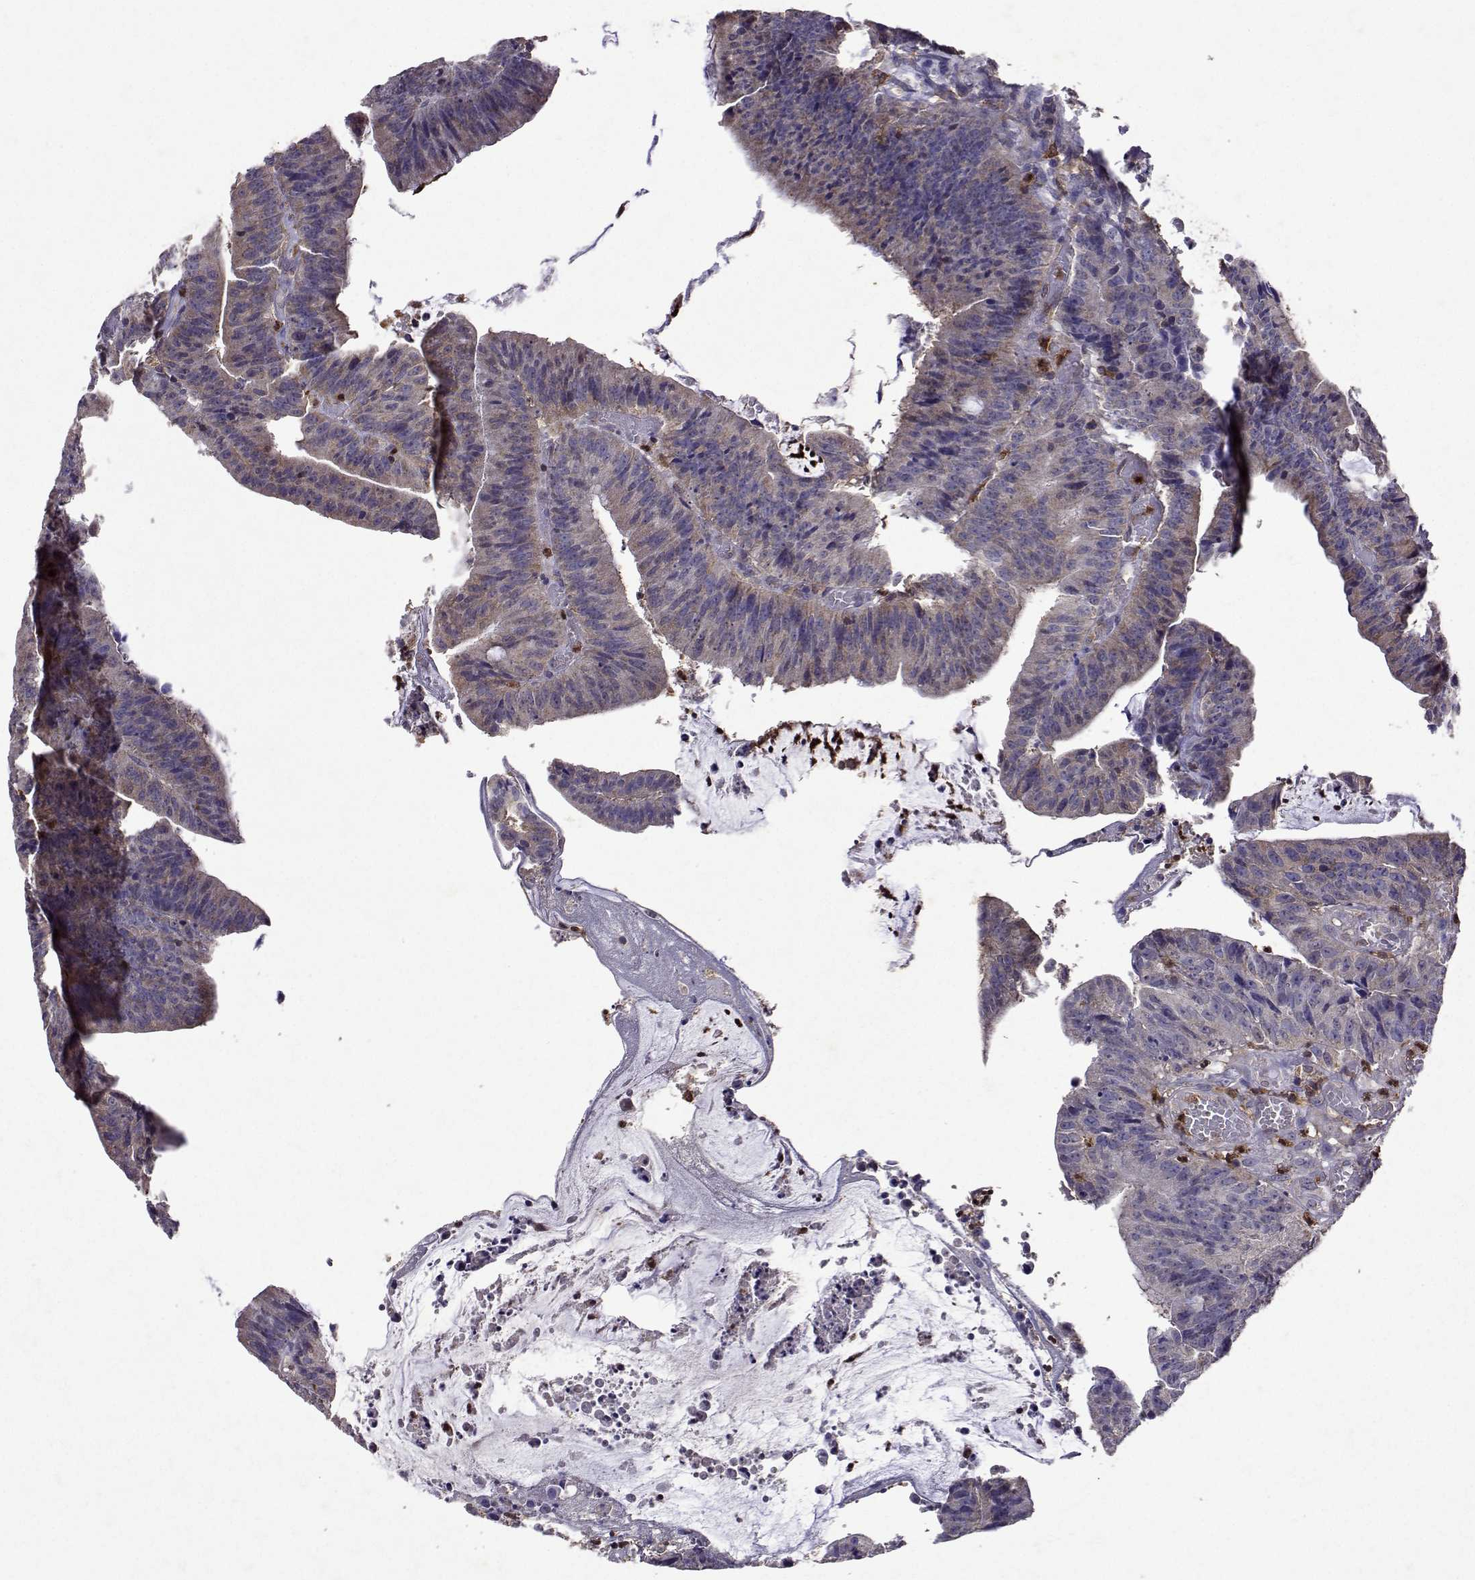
{"staining": {"intensity": "moderate", "quantity": "<25%", "location": "cytoplasmic/membranous"}, "tissue": "colorectal cancer", "cell_type": "Tumor cells", "image_type": "cancer", "snomed": [{"axis": "morphology", "description": "Adenocarcinoma, NOS"}, {"axis": "topography", "description": "Colon"}], "caption": "Approximately <25% of tumor cells in human colorectal adenocarcinoma exhibit moderate cytoplasmic/membranous protein expression as visualized by brown immunohistochemical staining.", "gene": "APAF1", "patient": {"sex": "female", "age": 78}}